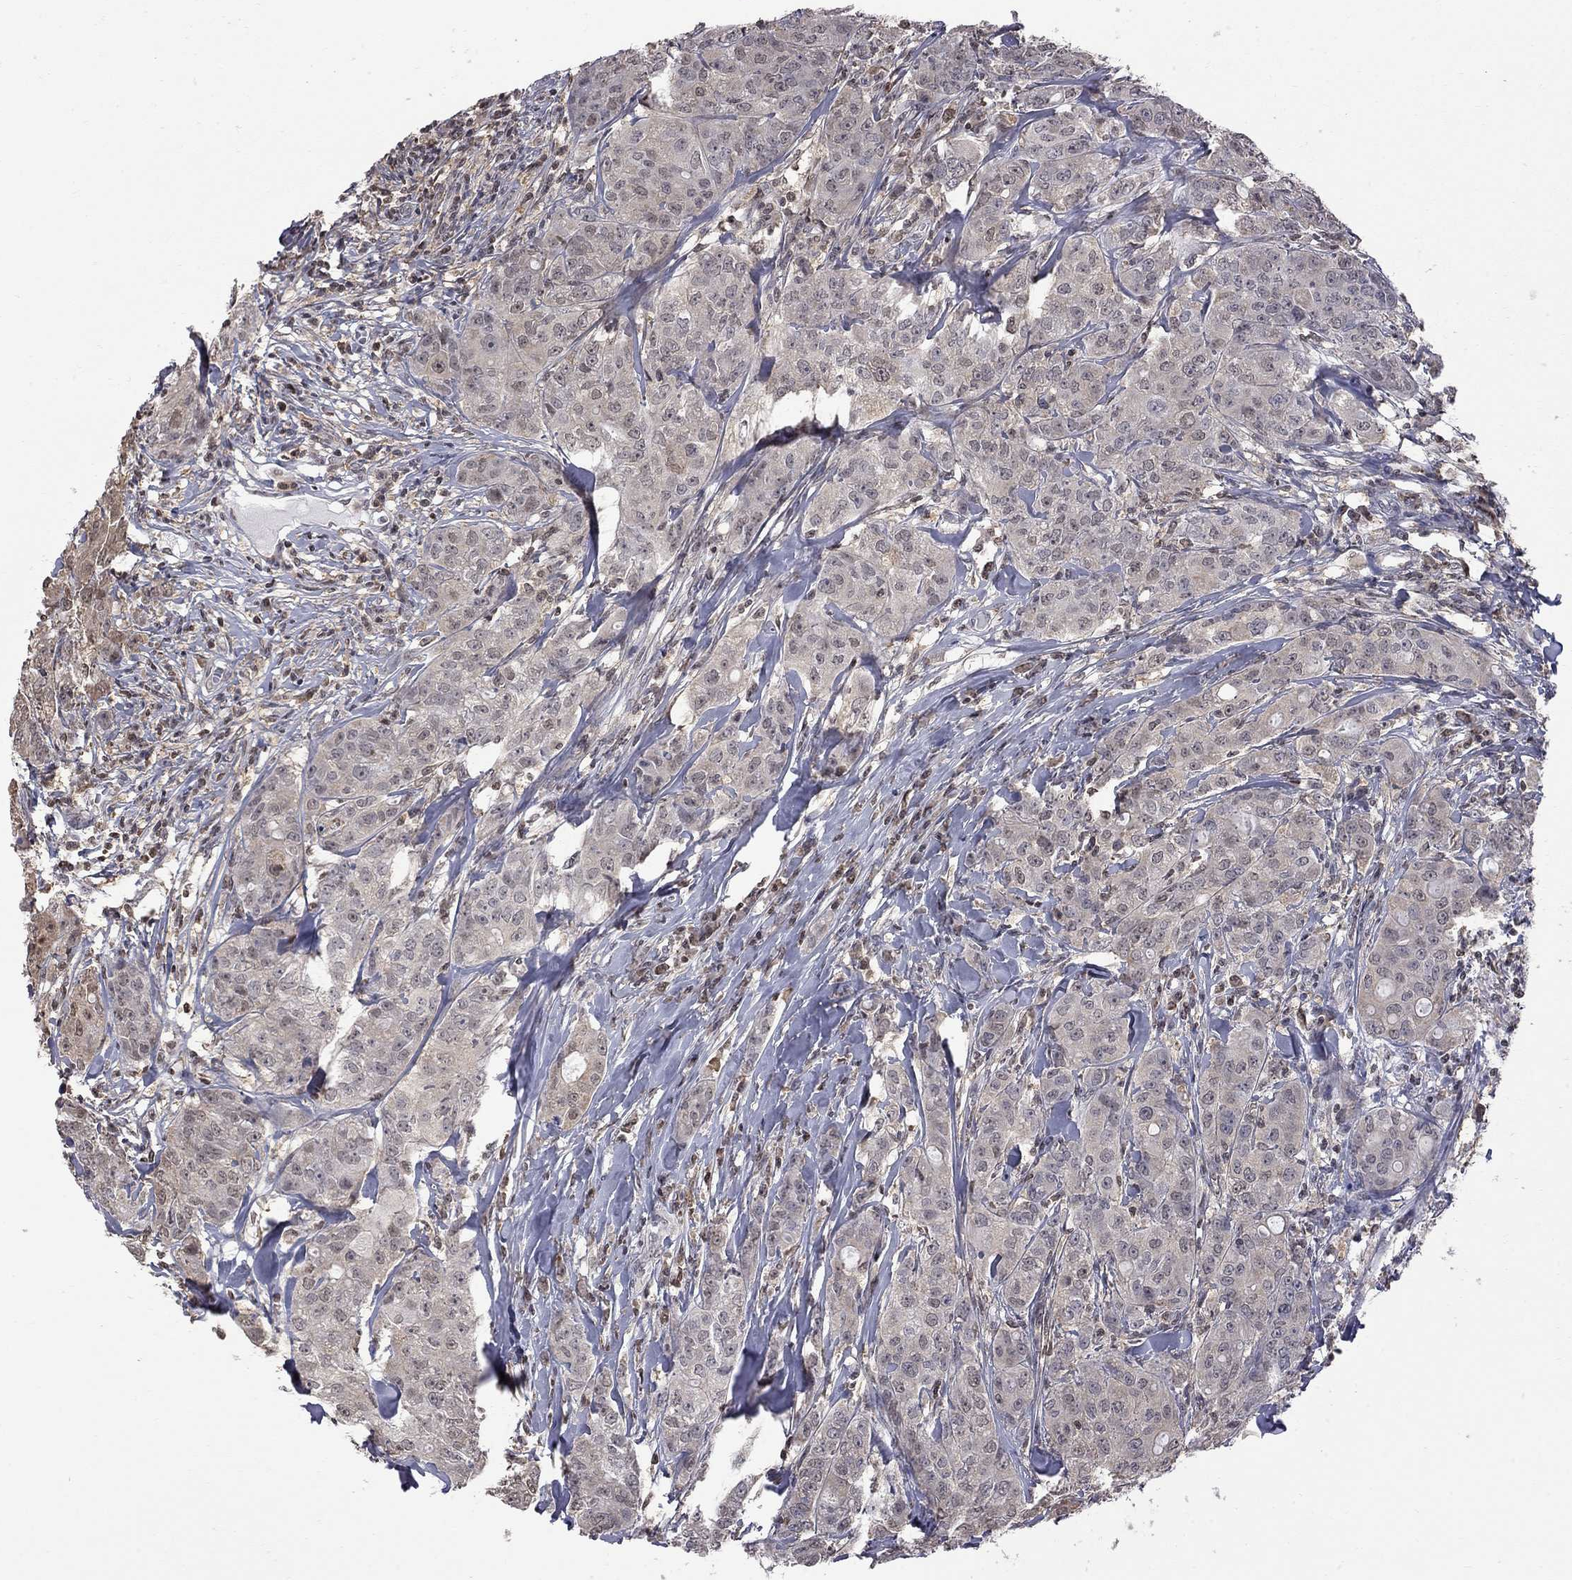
{"staining": {"intensity": "negative", "quantity": "none", "location": "none"}, "tissue": "breast cancer", "cell_type": "Tumor cells", "image_type": "cancer", "snomed": [{"axis": "morphology", "description": "Duct carcinoma"}, {"axis": "topography", "description": "Breast"}], "caption": "Tumor cells show no significant expression in breast cancer.", "gene": "RFWD3", "patient": {"sex": "female", "age": 43}}